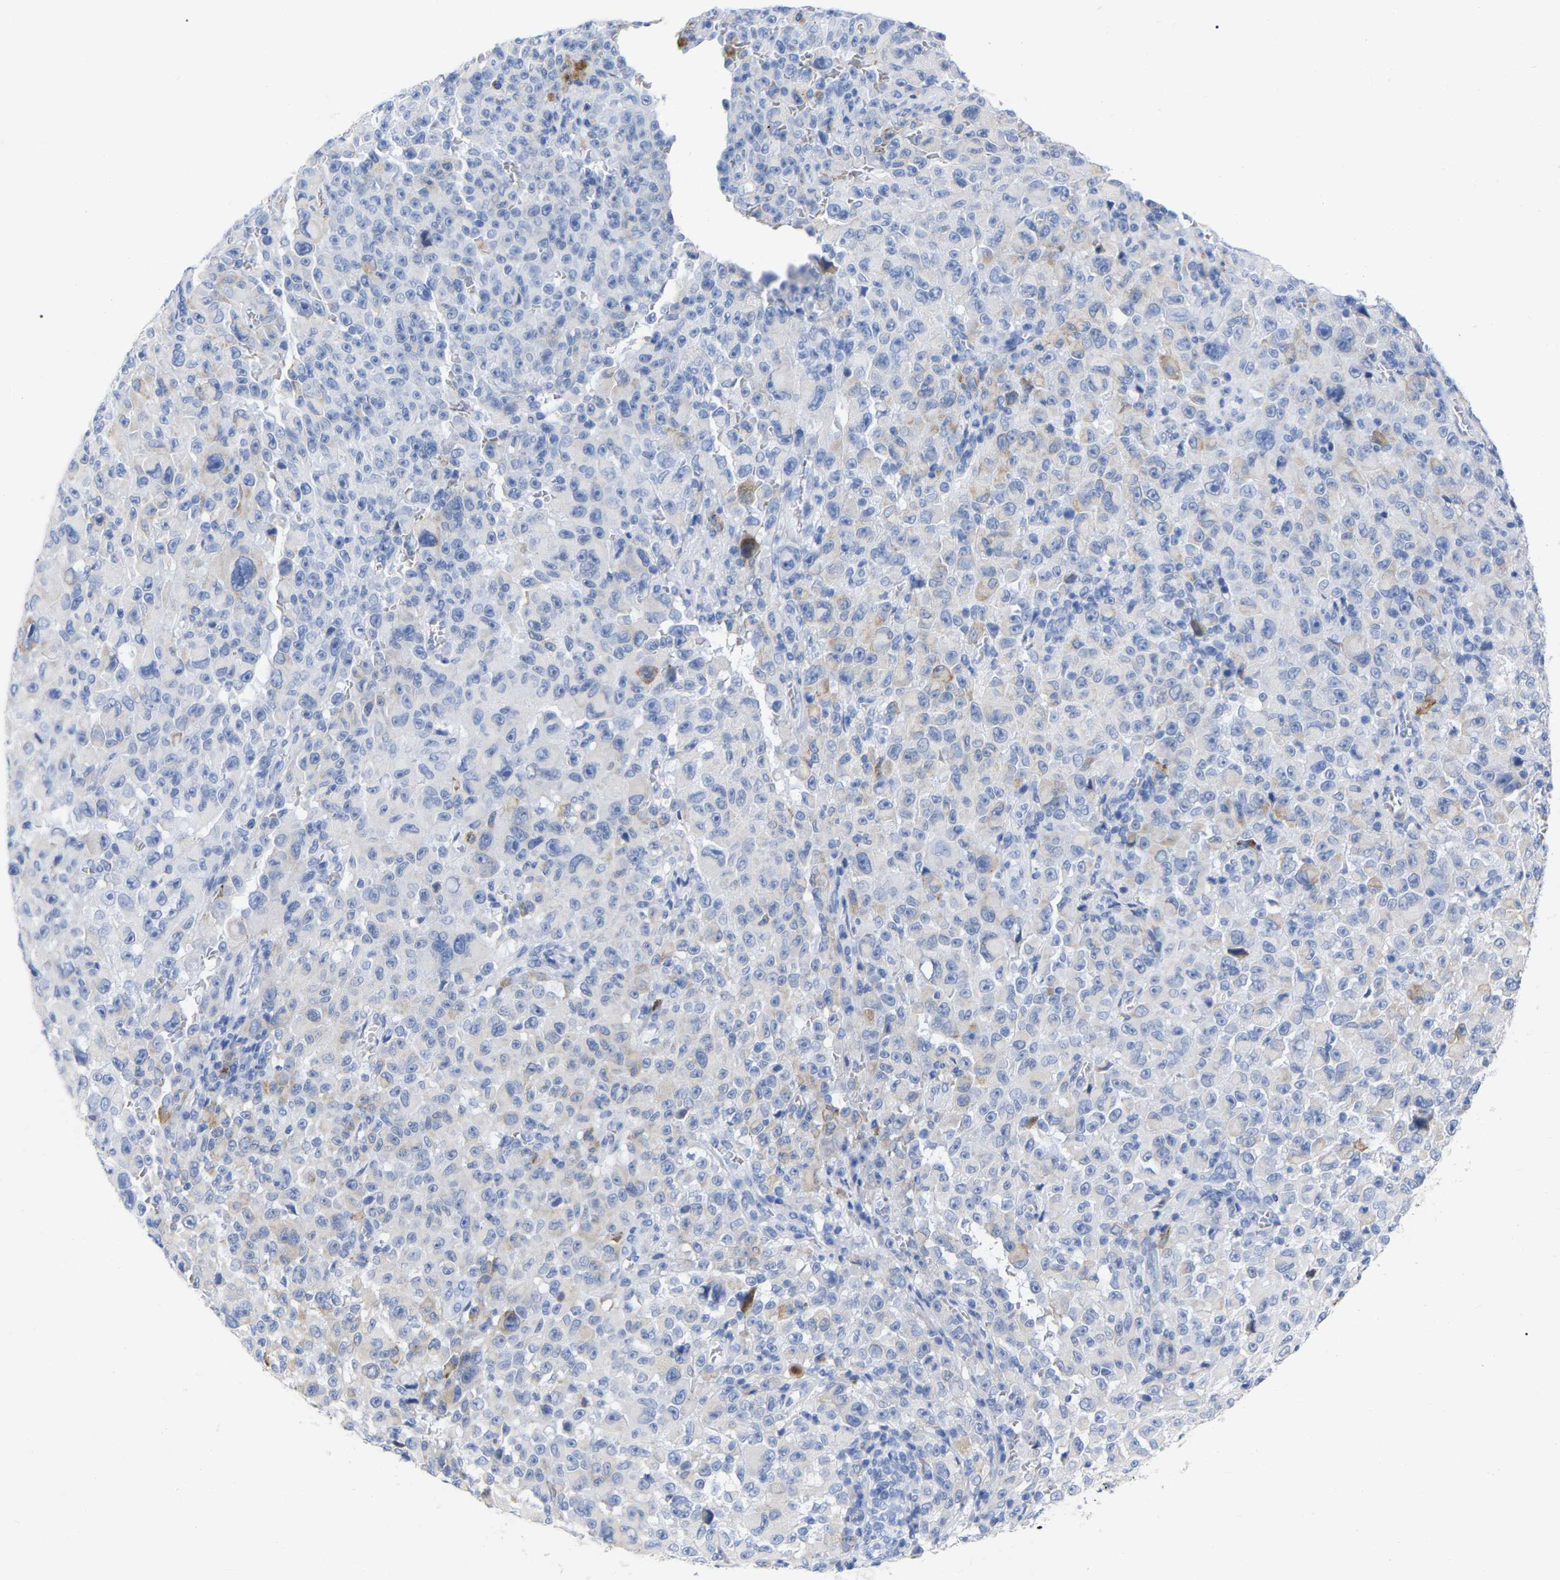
{"staining": {"intensity": "negative", "quantity": "none", "location": "none"}, "tissue": "melanoma", "cell_type": "Tumor cells", "image_type": "cancer", "snomed": [{"axis": "morphology", "description": "Malignant melanoma, NOS"}, {"axis": "topography", "description": "Skin"}], "caption": "Immunohistochemistry (IHC) micrograph of human malignant melanoma stained for a protein (brown), which reveals no positivity in tumor cells.", "gene": "HAPLN1", "patient": {"sex": "female", "age": 82}}